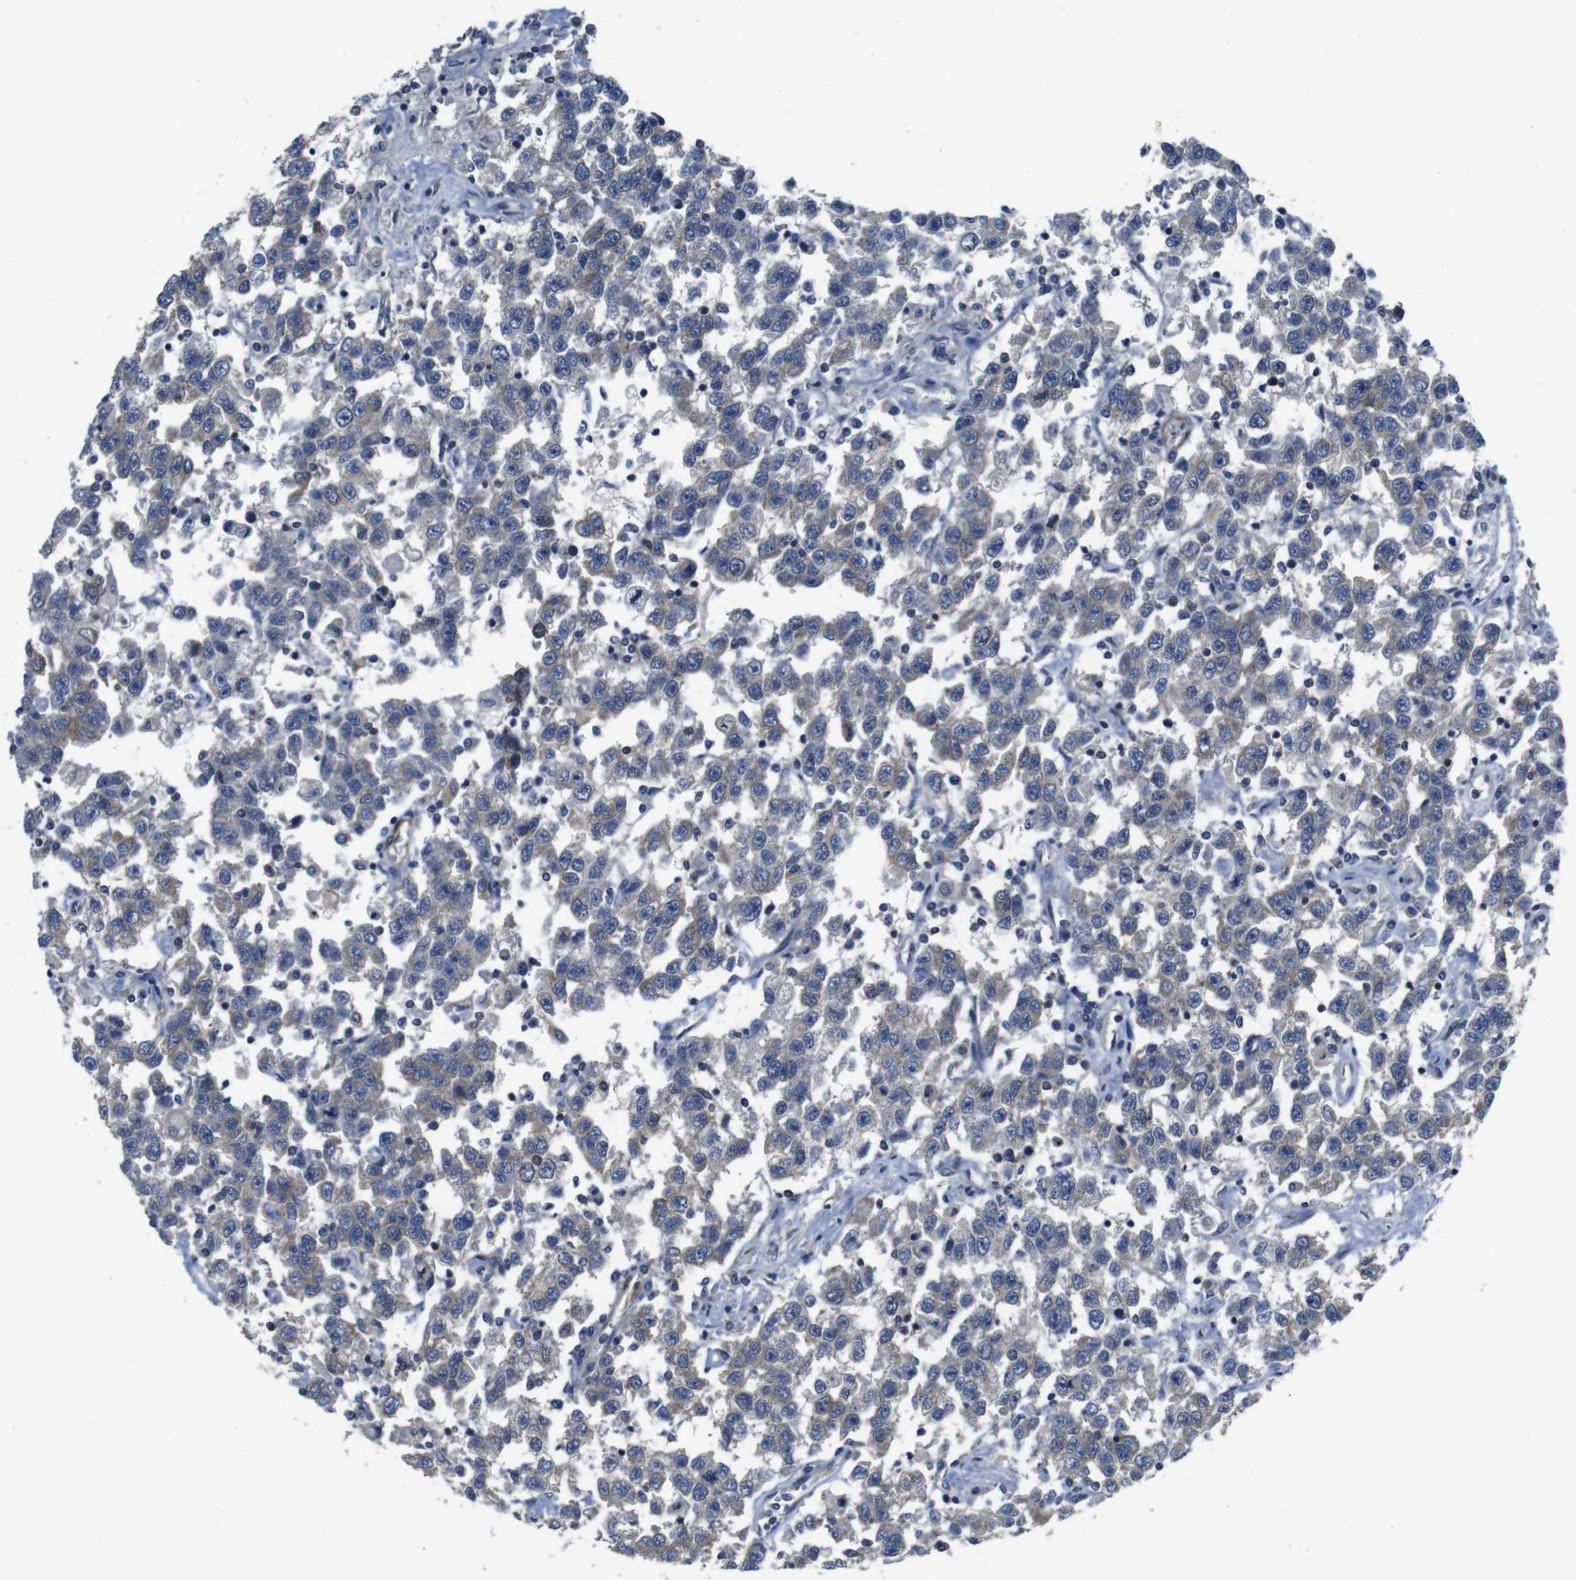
{"staining": {"intensity": "negative", "quantity": "none", "location": "none"}, "tissue": "testis cancer", "cell_type": "Tumor cells", "image_type": "cancer", "snomed": [{"axis": "morphology", "description": "Seminoma, NOS"}, {"axis": "topography", "description": "Testis"}], "caption": "DAB immunohistochemical staining of human testis cancer (seminoma) exhibits no significant expression in tumor cells.", "gene": "GGT7", "patient": {"sex": "male", "age": 41}}